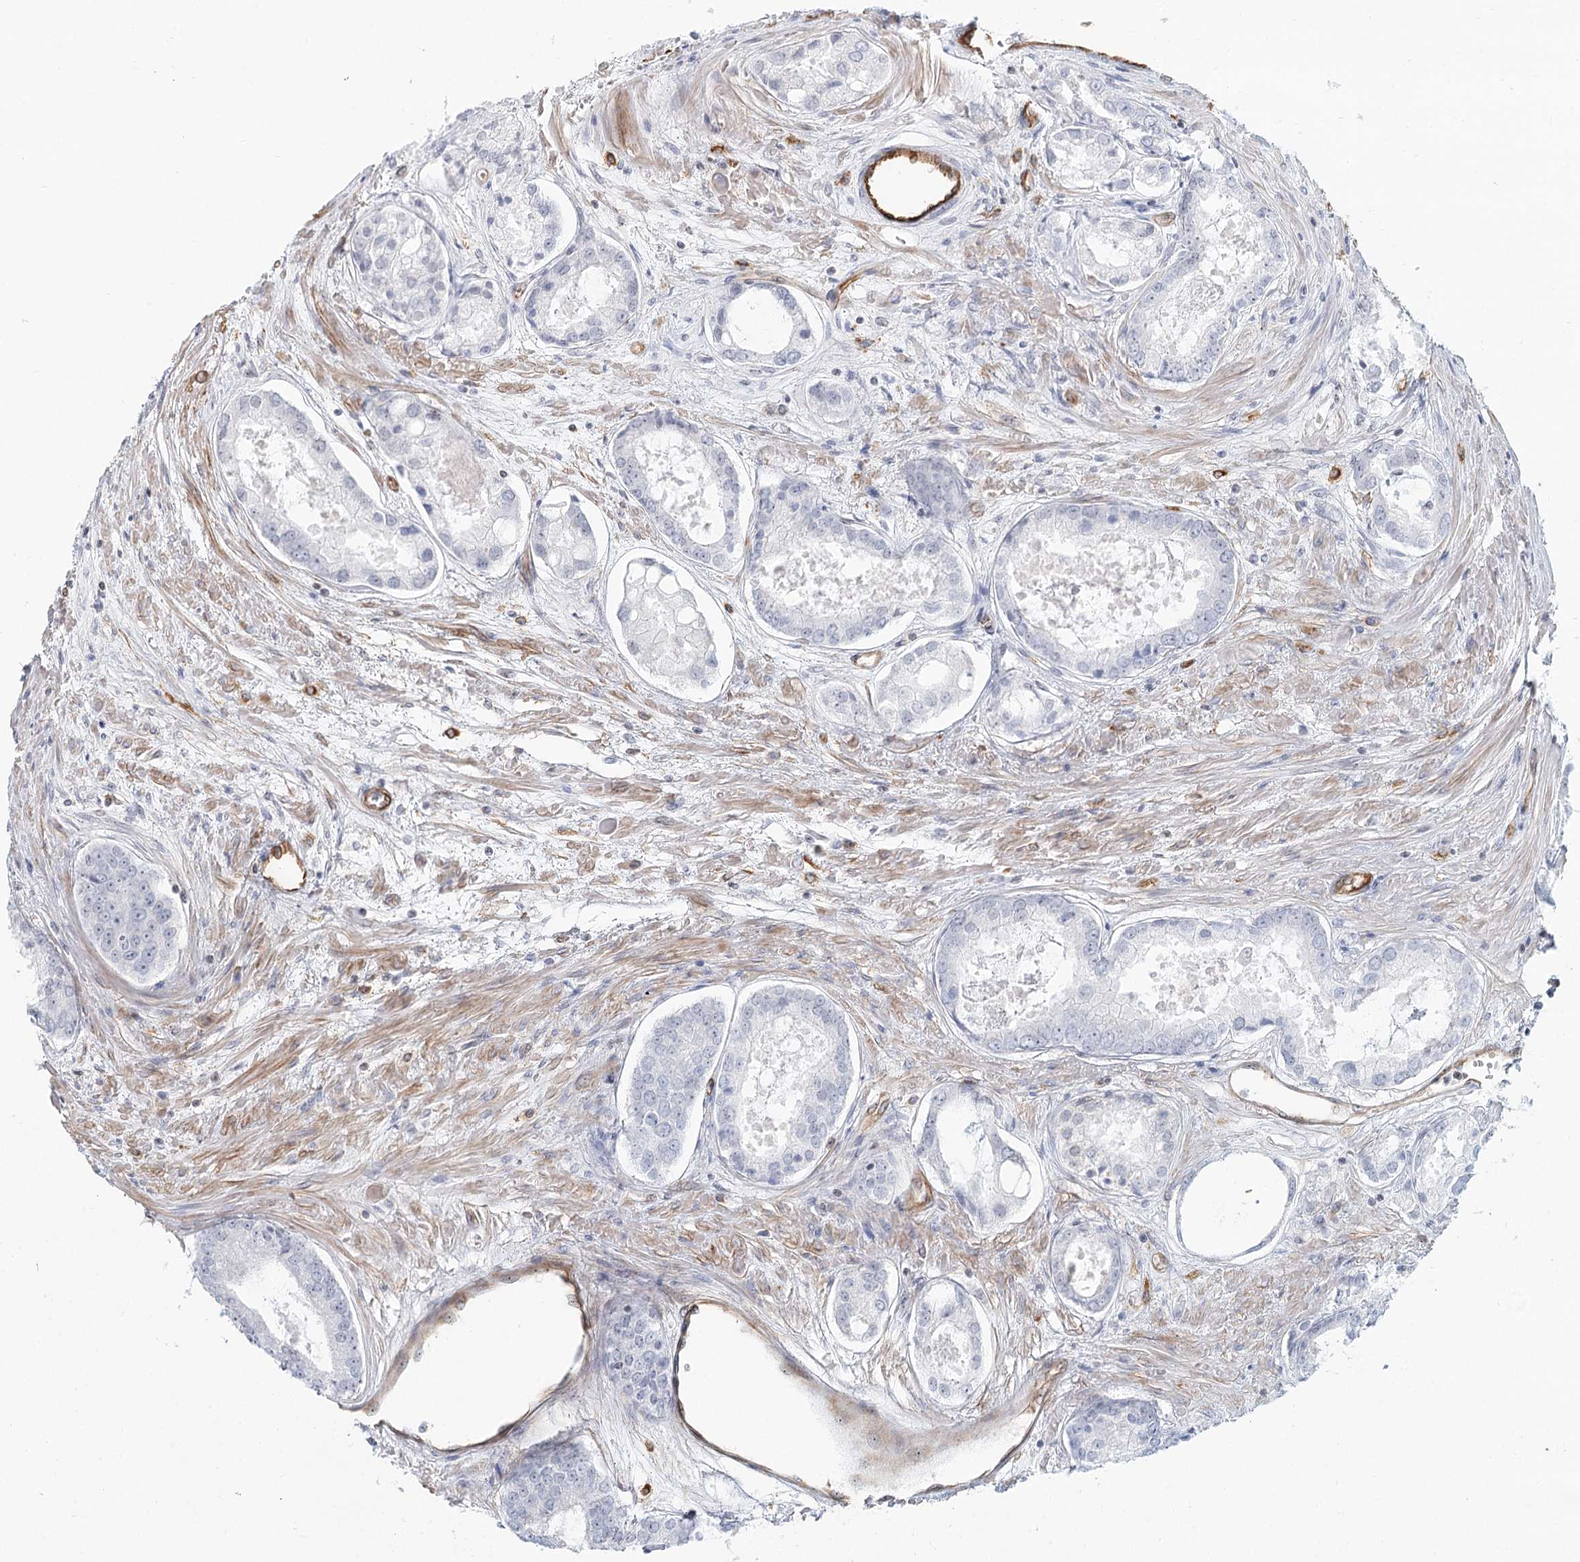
{"staining": {"intensity": "negative", "quantity": "none", "location": "none"}, "tissue": "prostate cancer", "cell_type": "Tumor cells", "image_type": "cancer", "snomed": [{"axis": "morphology", "description": "Adenocarcinoma, Low grade"}, {"axis": "topography", "description": "Prostate"}], "caption": "Micrograph shows no protein staining in tumor cells of prostate cancer (low-grade adenocarcinoma) tissue.", "gene": "ZFYVE28", "patient": {"sex": "male", "age": 68}}